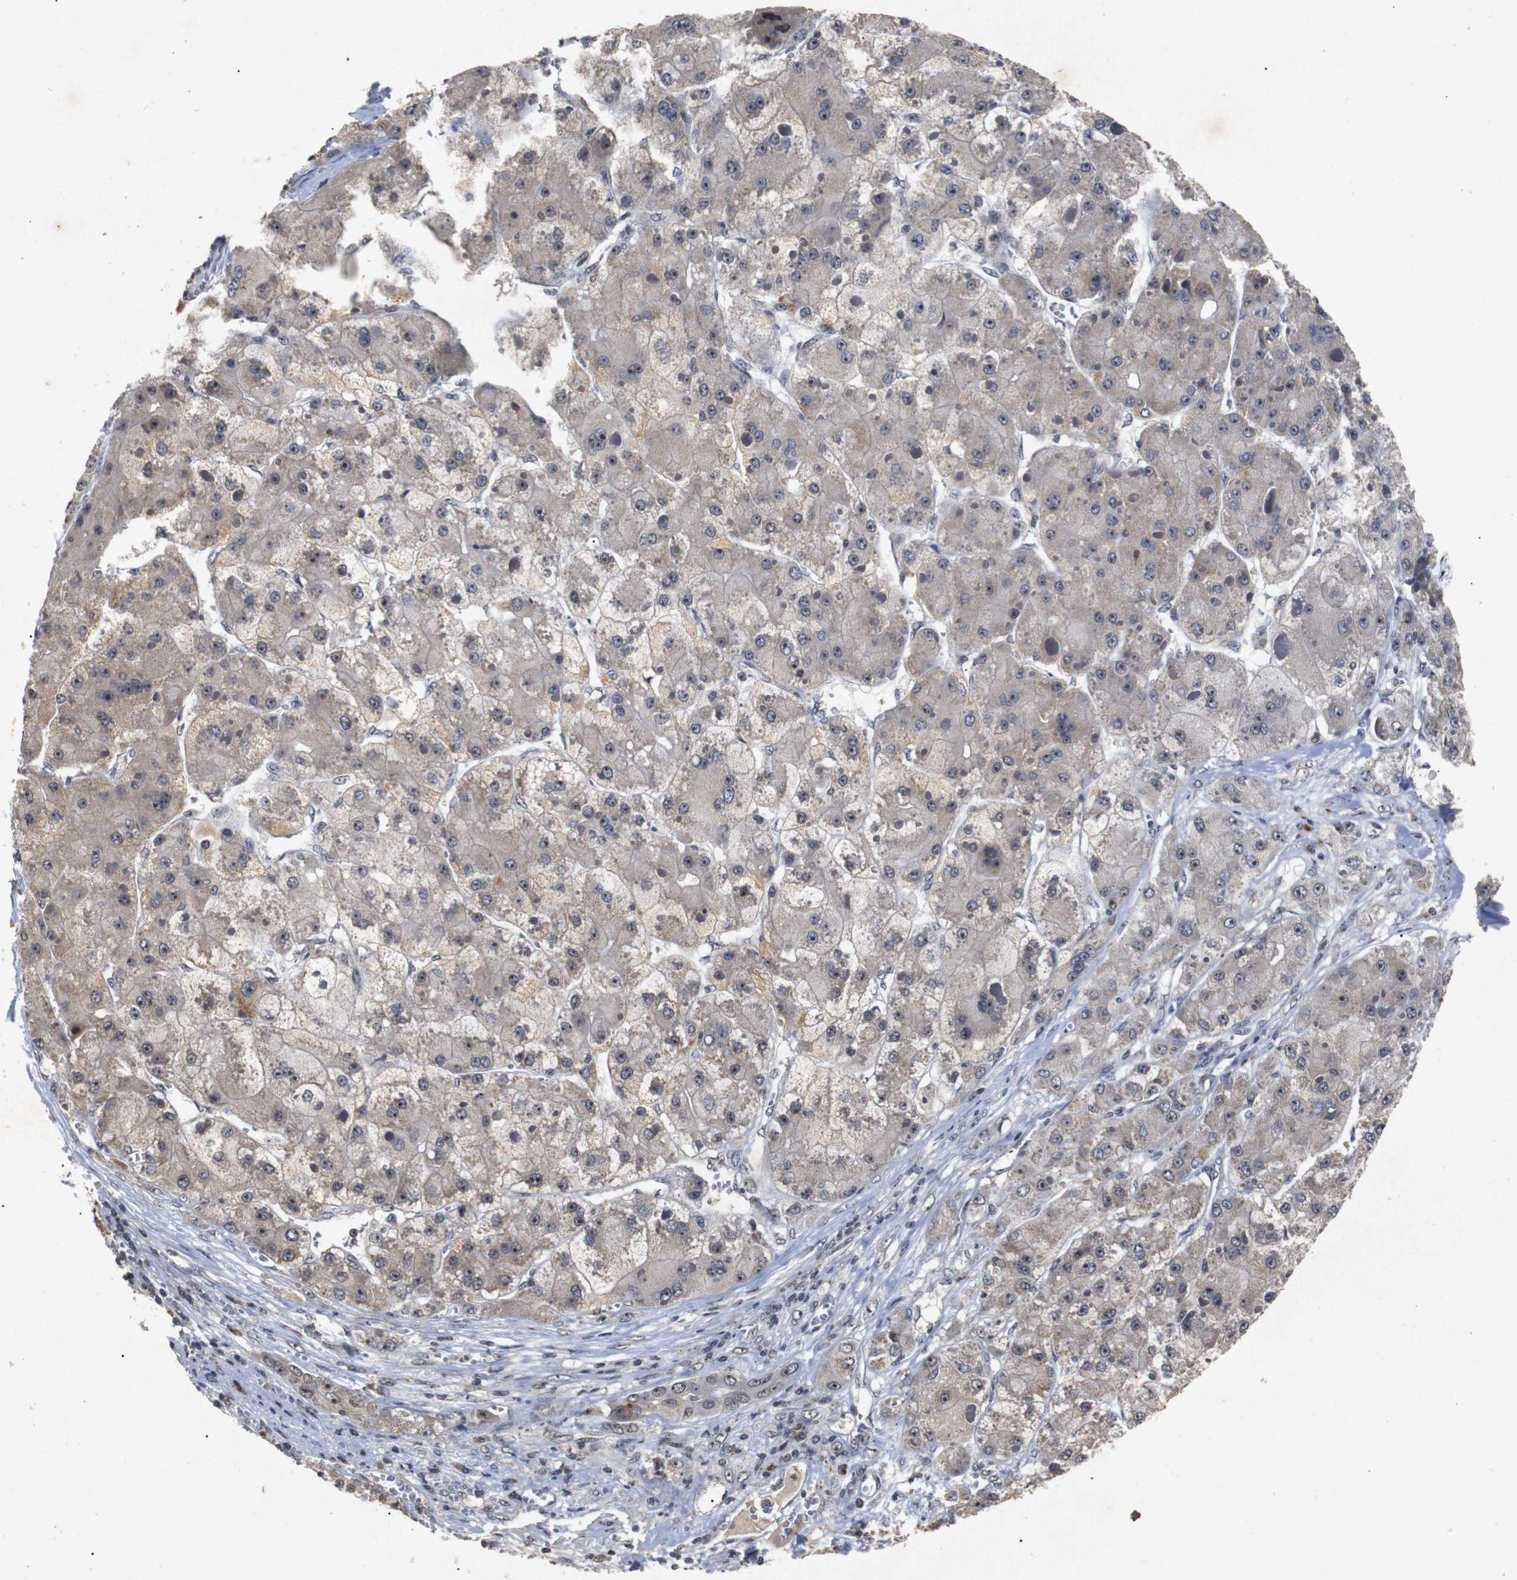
{"staining": {"intensity": "moderate", "quantity": ">75%", "location": "cytoplasmic/membranous,nuclear"}, "tissue": "liver cancer", "cell_type": "Tumor cells", "image_type": "cancer", "snomed": [{"axis": "morphology", "description": "Carcinoma, Hepatocellular, NOS"}, {"axis": "topography", "description": "Liver"}], "caption": "Human liver cancer (hepatocellular carcinoma) stained for a protein (brown) reveals moderate cytoplasmic/membranous and nuclear positive staining in approximately >75% of tumor cells.", "gene": "PARN", "patient": {"sex": "female", "age": 73}}